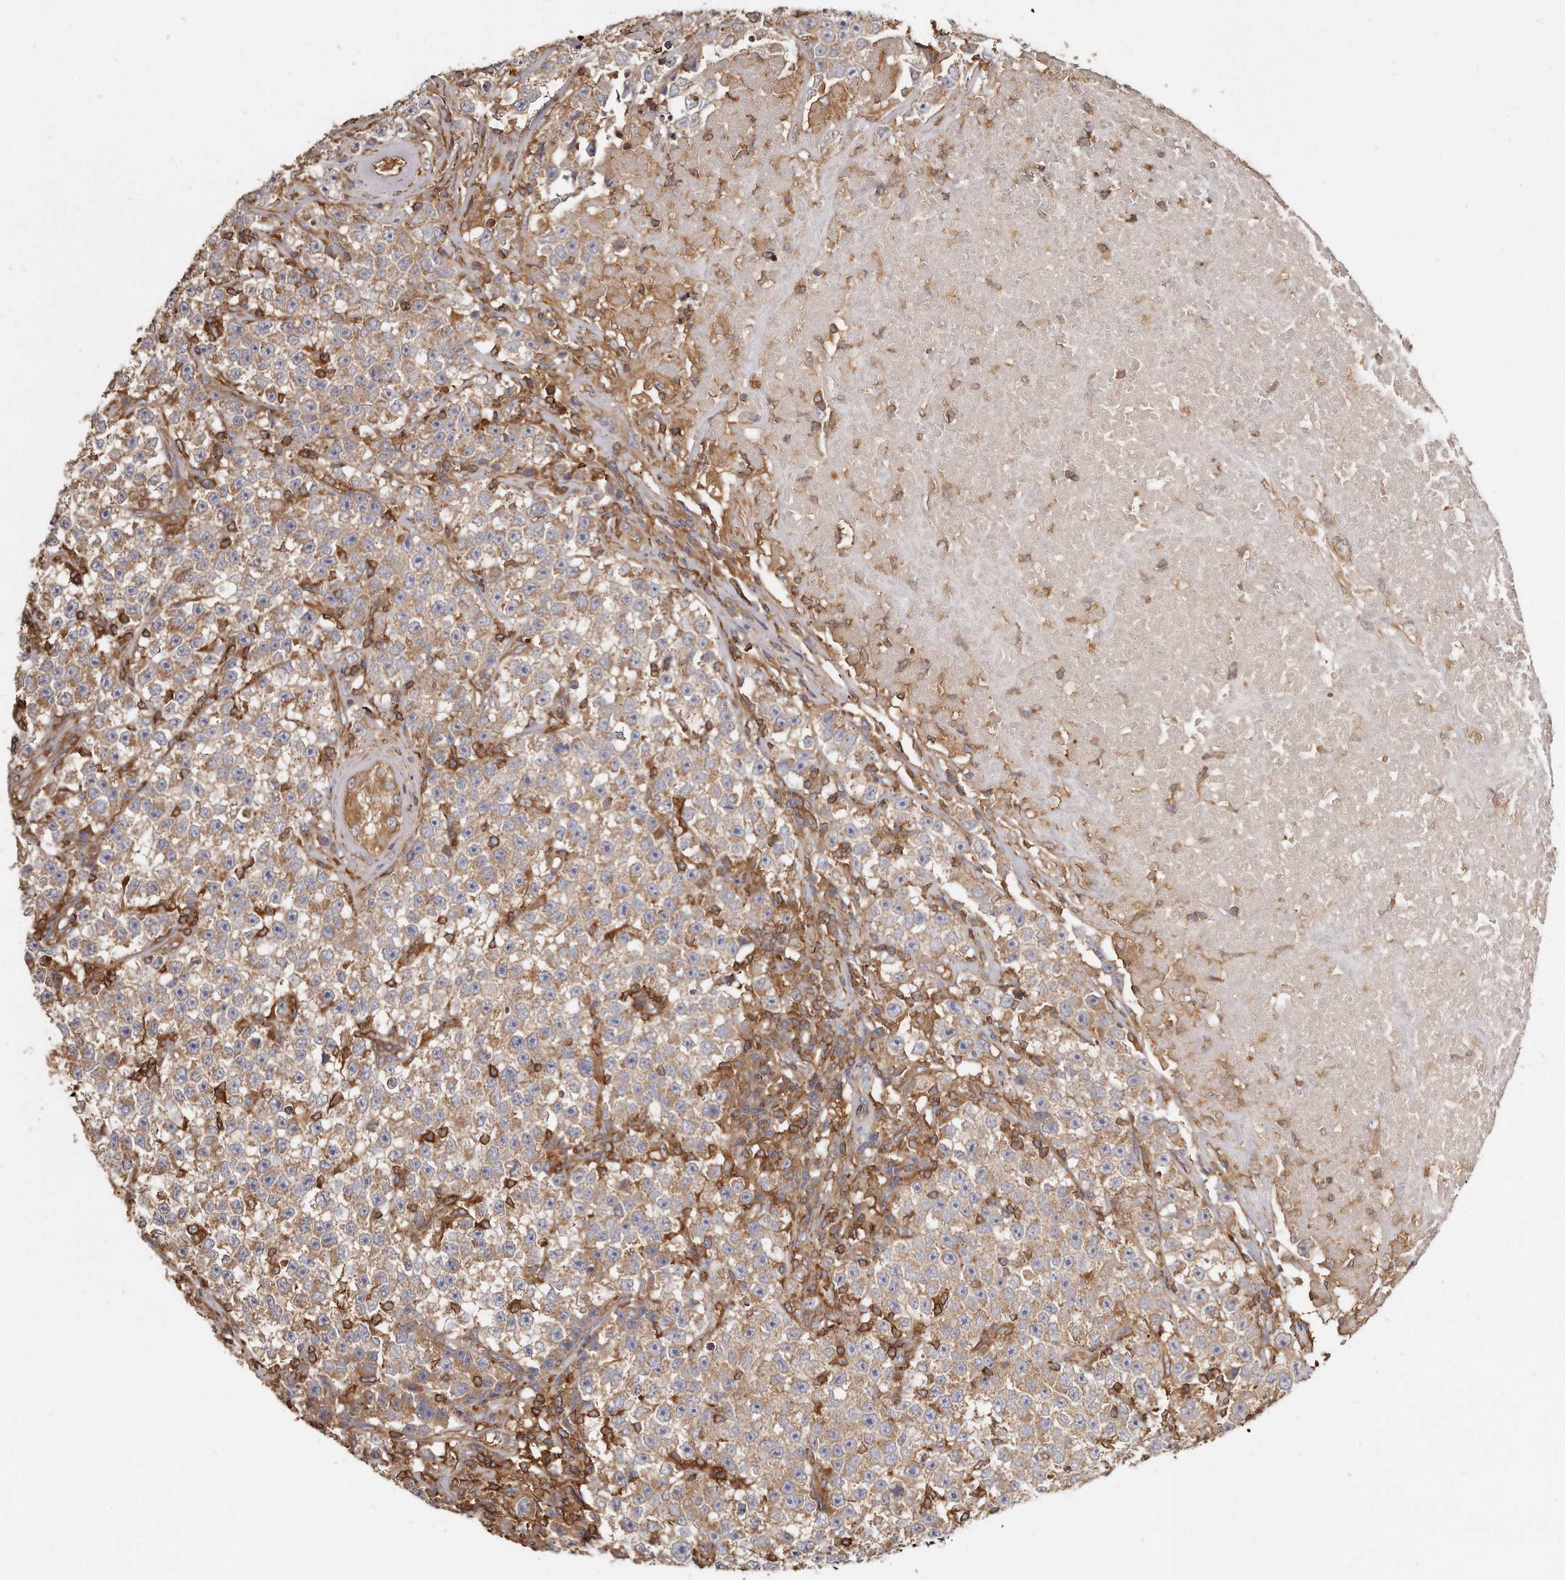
{"staining": {"intensity": "weak", "quantity": ">75%", "location": "cytoplasmic/membranous"}, "tissue": "testis cancer", "cell_type": "Tumor cells", "image_type": "cancer", "snomed": [{"axis": "morphology", "description": "Seminoma, NOS"}, {"axis": "topography", "description": "Testis"}], "caption": "Tumor cells display weak cytoplasmic/membranous staining in about >75% of cells in testis cancer.", "gene": "CAP1", "patient": {"sex": "male", "age": 22}}